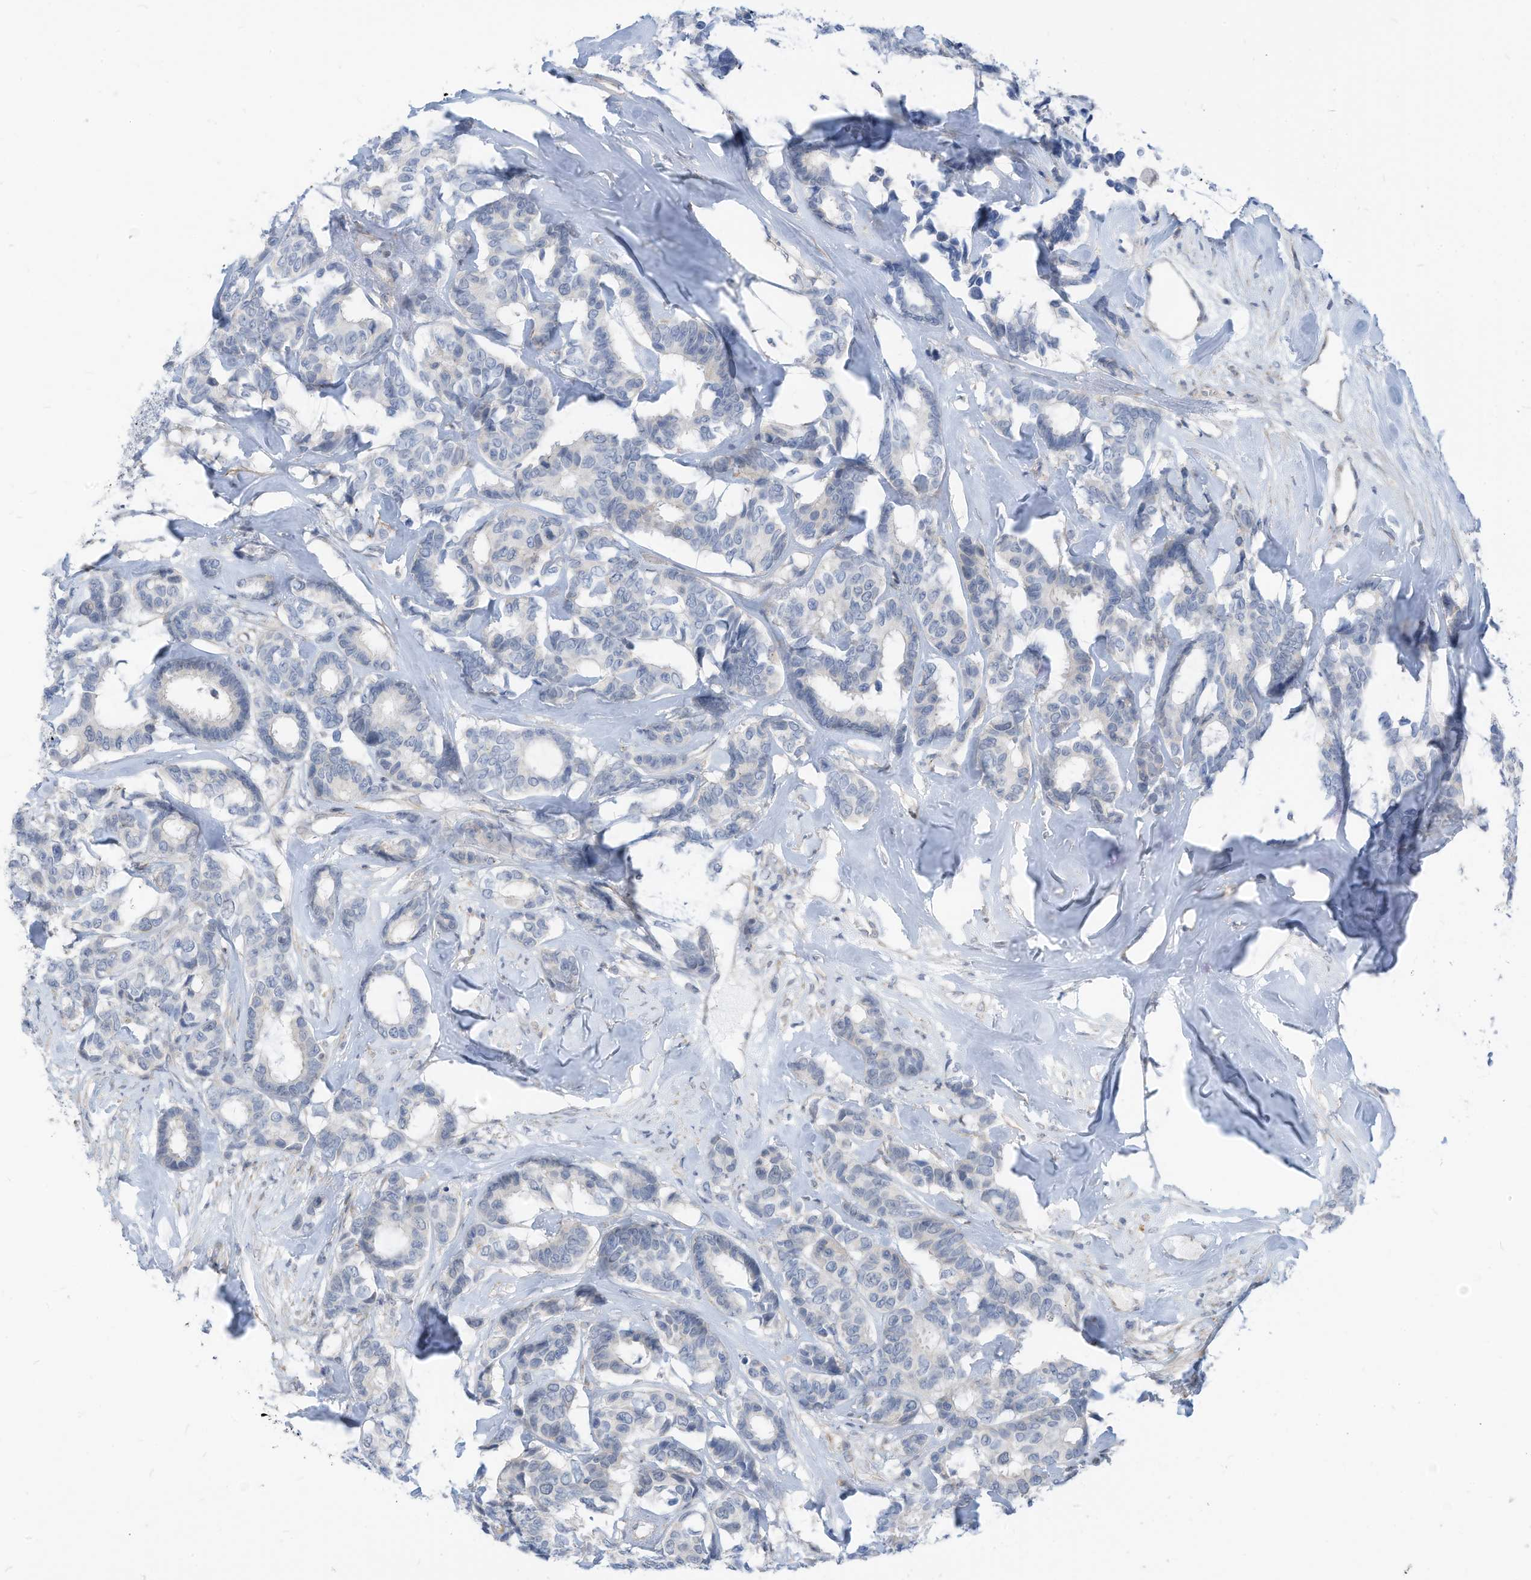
{"staining": {"intensity": "negative", "quantity": "none", "location": "none"}, "tissue": "breast cancer", "cell_type": "Tumor cells", "image_type": "cancer", "snomed": [{"axis": "morphology", "description": "Duct carcinoma"}, {"axis": "topography", "description": "Breast"}], "caption": "This micrograph is of breast cancer (infiltrating ductal carcinoma) stained with IHC to label a protein in brown with the nuclei are counter-stained blue. There is no expression in tumor cells. Nuclei are stained in blue.", "gene": "GPATCH3", "patient": {"sex": "female", "age": 87}}